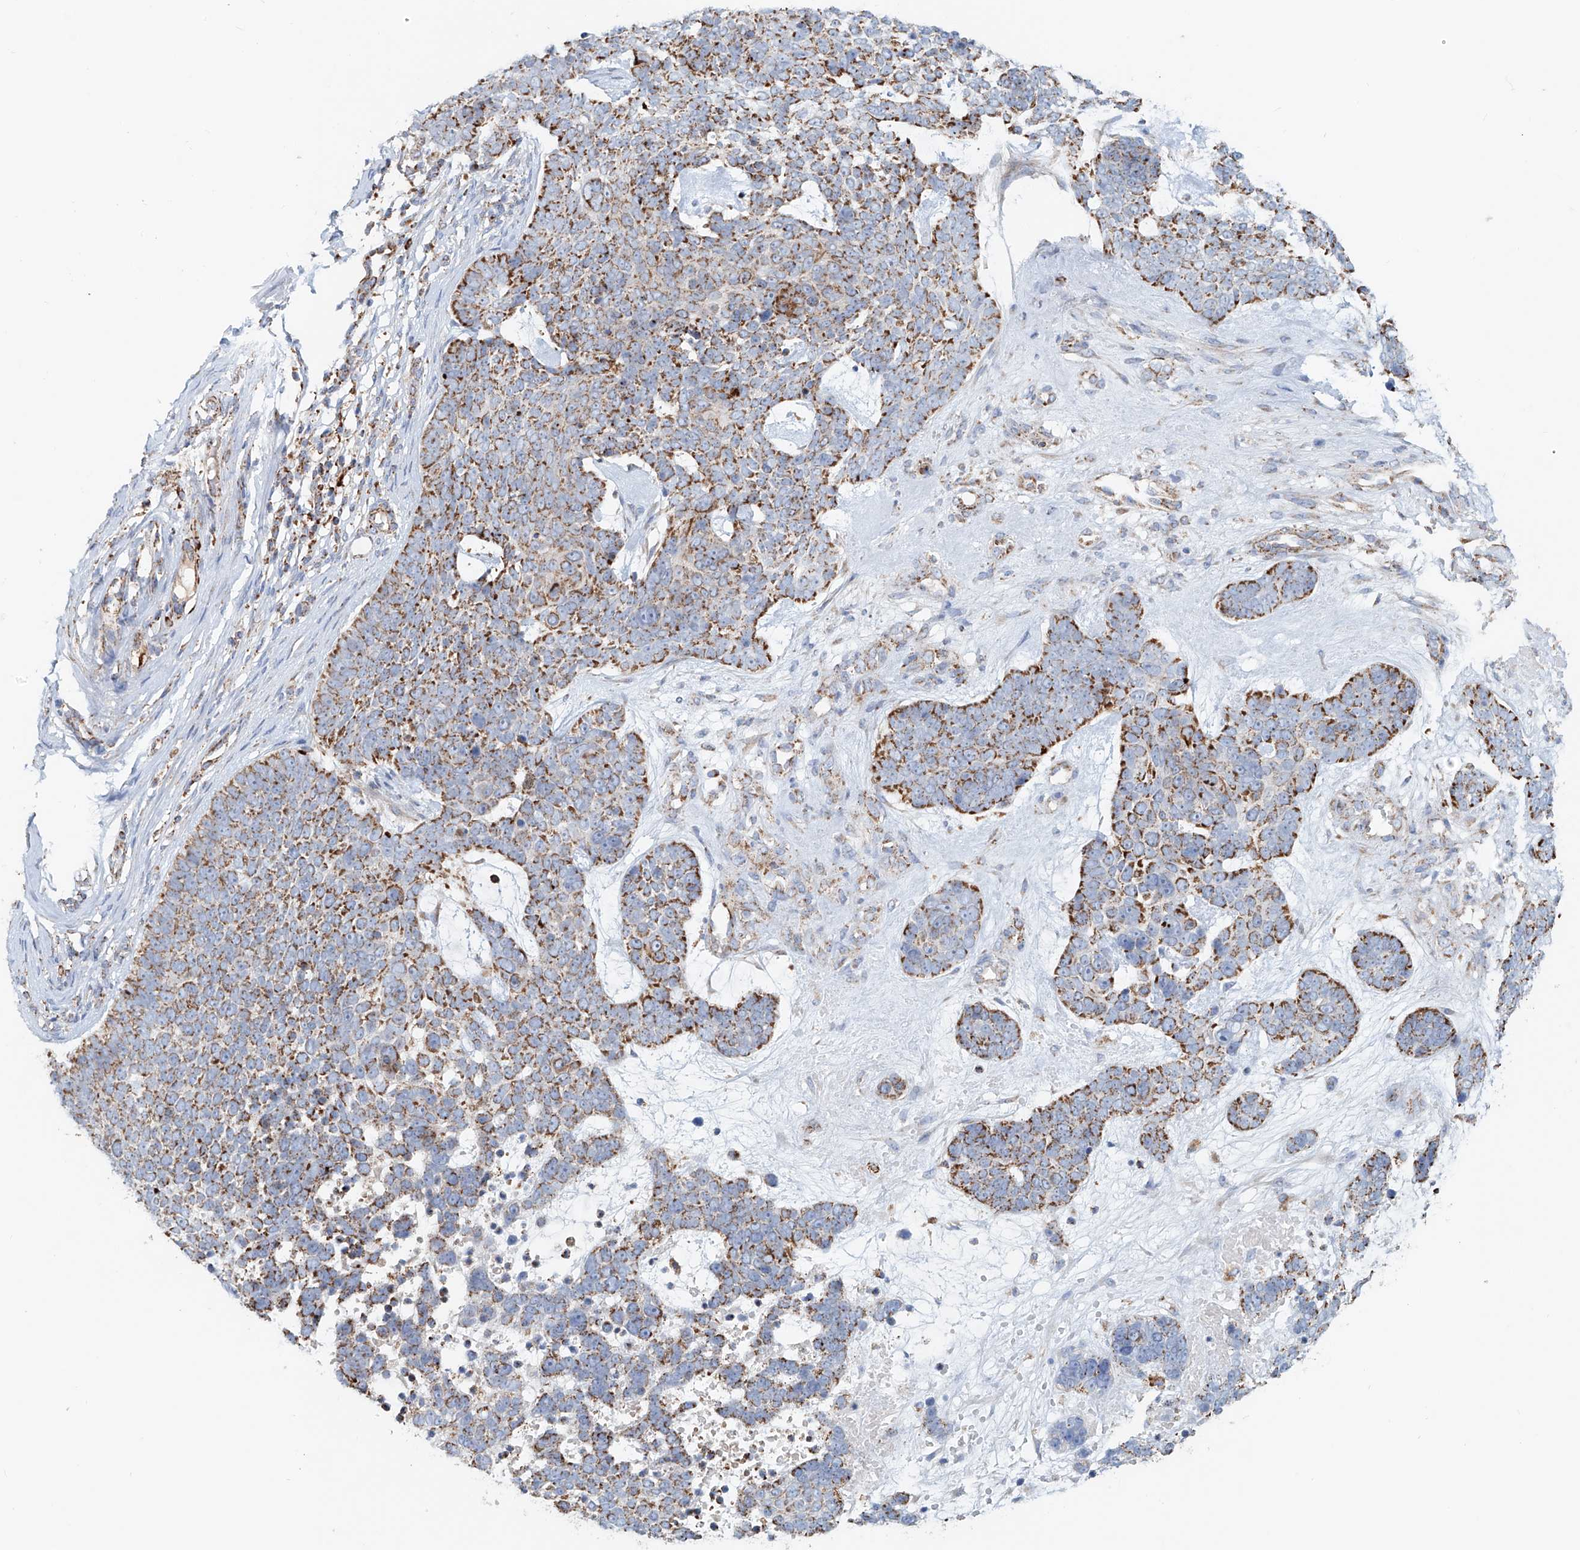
{"staining": {"intensity": "moderate", "quantity": "25%-75%", "location": "cytoplasmic/membranous"}, "tissue": "skin cancer", "cell_type": "Tumor cells", "image_type": "cancer", "snomed": [{"axis": "morphology", "description": "Basal cell carcinoma"}, {"axis": "topography", "description": "Skin"}], "caption": "Human basal cell carcinoma (skin) stained with a protein marker displays moderate staining in tumor cells.", "gene": "CARD10", "patient": {"sex": "female", "age": 81}}